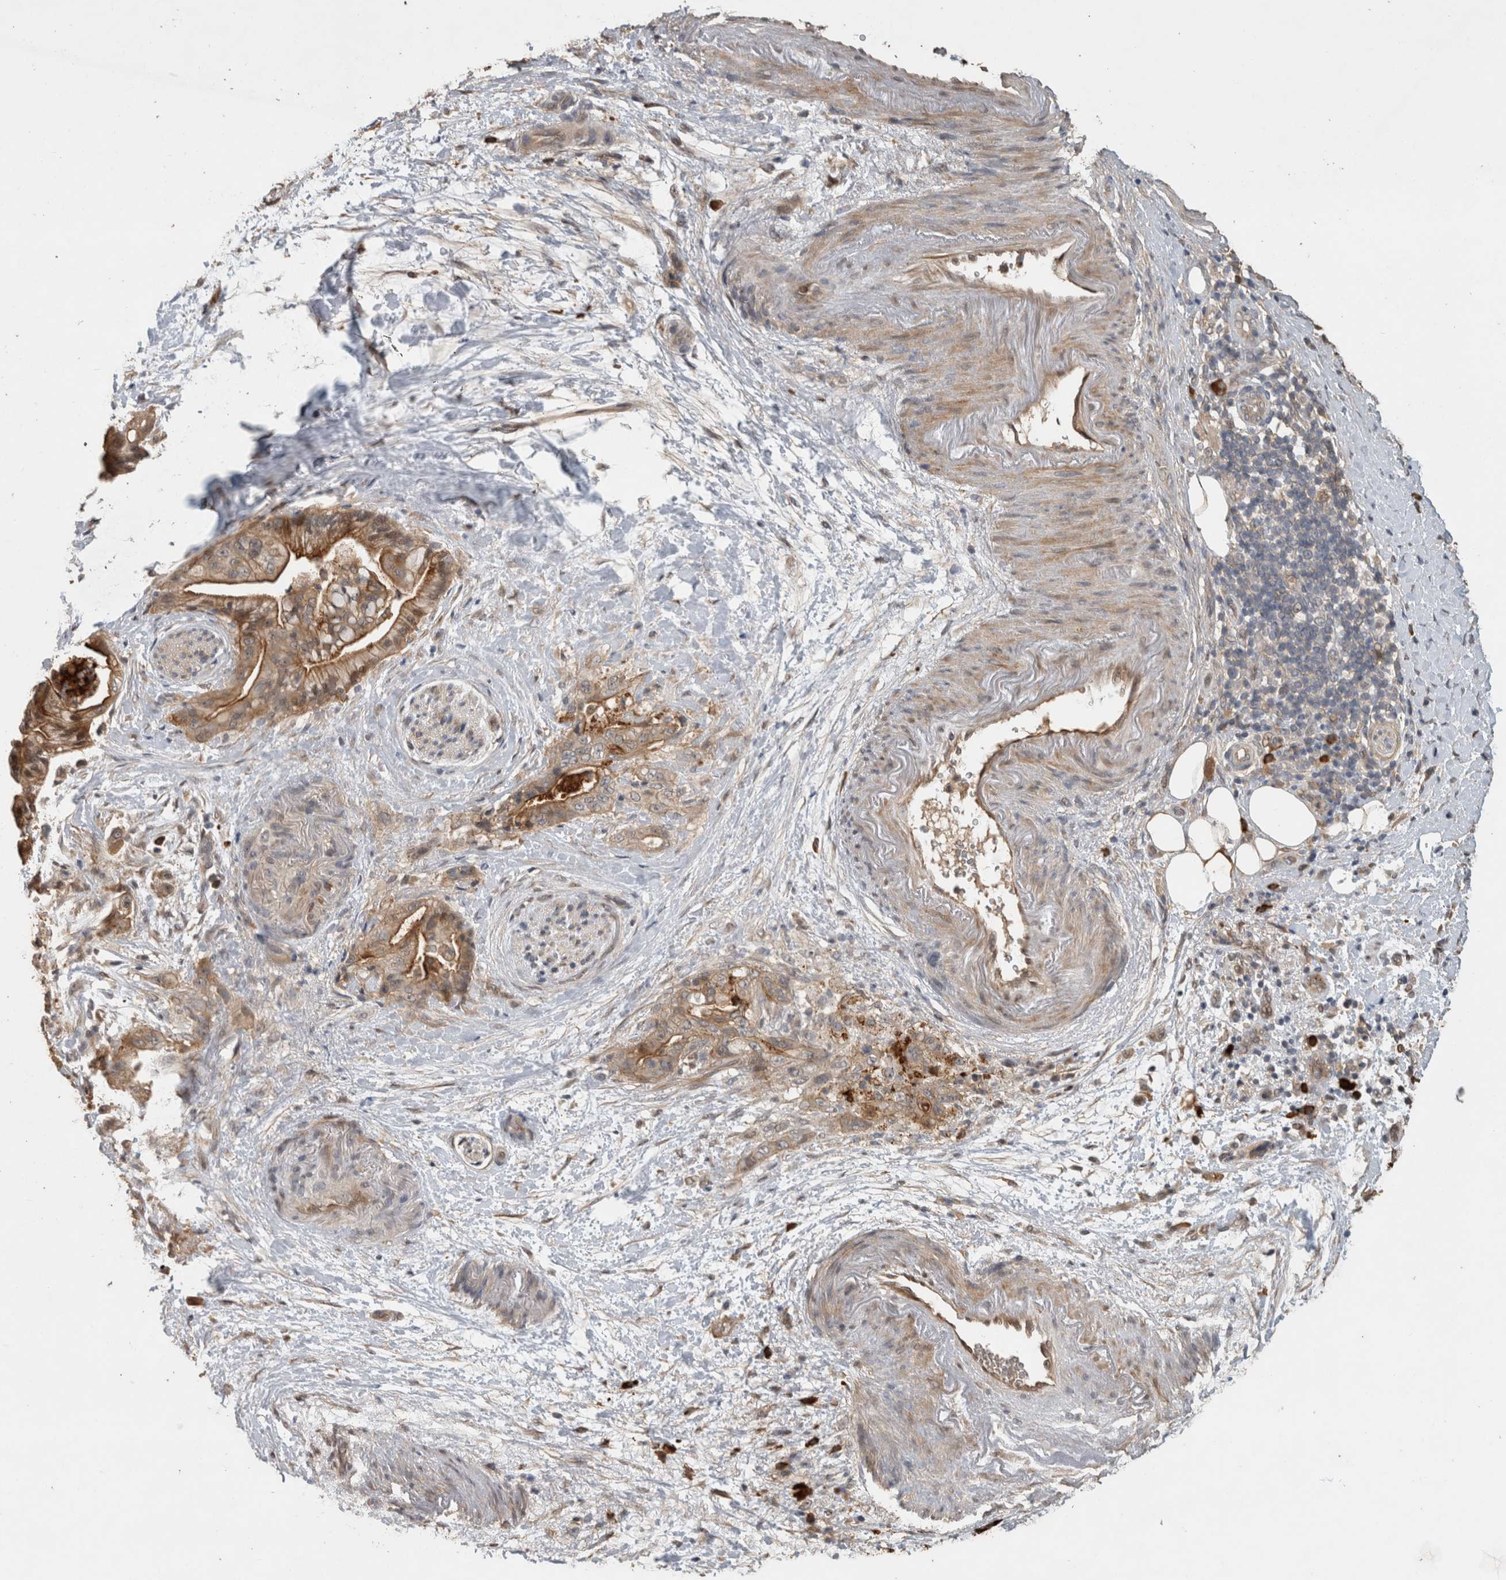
{"staining": {"intensity": "moderate", "quantity": ">75%", "location": "cytoplasmic/membranous"}, "tissue": "pancreatic cancer", "cell_type": "Tumor cells", "image_type": "cancer", "snomed": [{"axis": "morphology", "description": "Adenocarcinoma, NOS"}, {"axis": "topography", "description": "Pancreas"}], "caption": "Immunohistochemical staining of human adenocarcinoma (pancreatic) exhibits medium levels of moderate cytoplasmic/membranous protein staining in about >75% of tumor cells.", "gene": "RHPN1", "patient": {"sex": "male", "age": 59}}